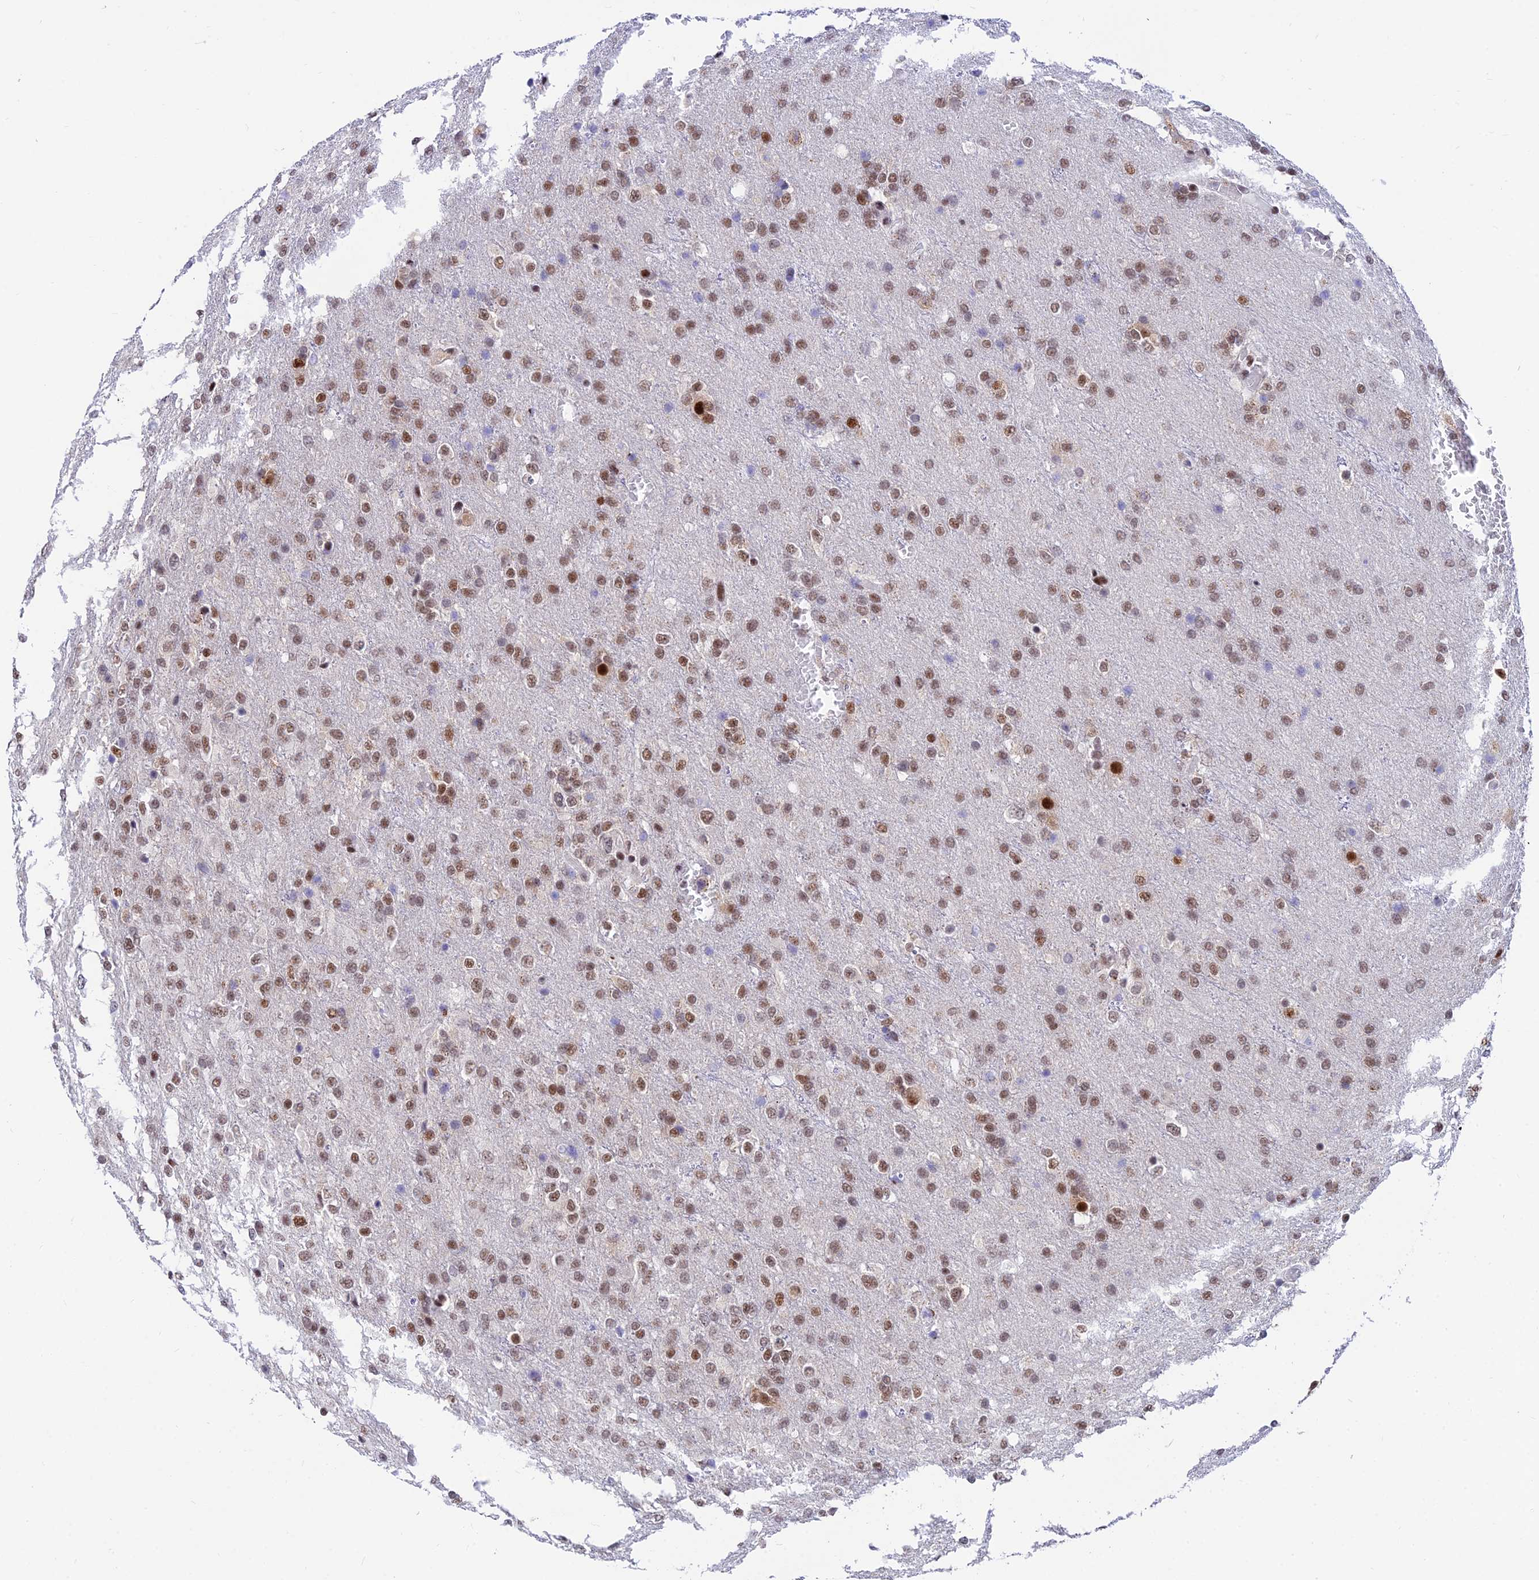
{"staining": {"intensity": "moderate", "quantity": ">75%", "location": "nuclear"}, "tissue": "glioma", "cell_type": "Tumor cells", "image_type": "cancer", "snomed": [{"axis": "morphology", "description": "Glioma, malignant, High grade"}, {"axis": "topography", "description": "Brain"}], "caption": "Protein staining displays moderate nuclear staining in about >75% of tumor cells in malignant glioma (high-grade). The protein is stained brown, and the nuclei are stained in blue (DAB (3,3'-diaminobenzidine) IHC with brightfield microscopy, high magnification).", "gene": "USP22", "patient": {"sex": "female", "age": 74}}